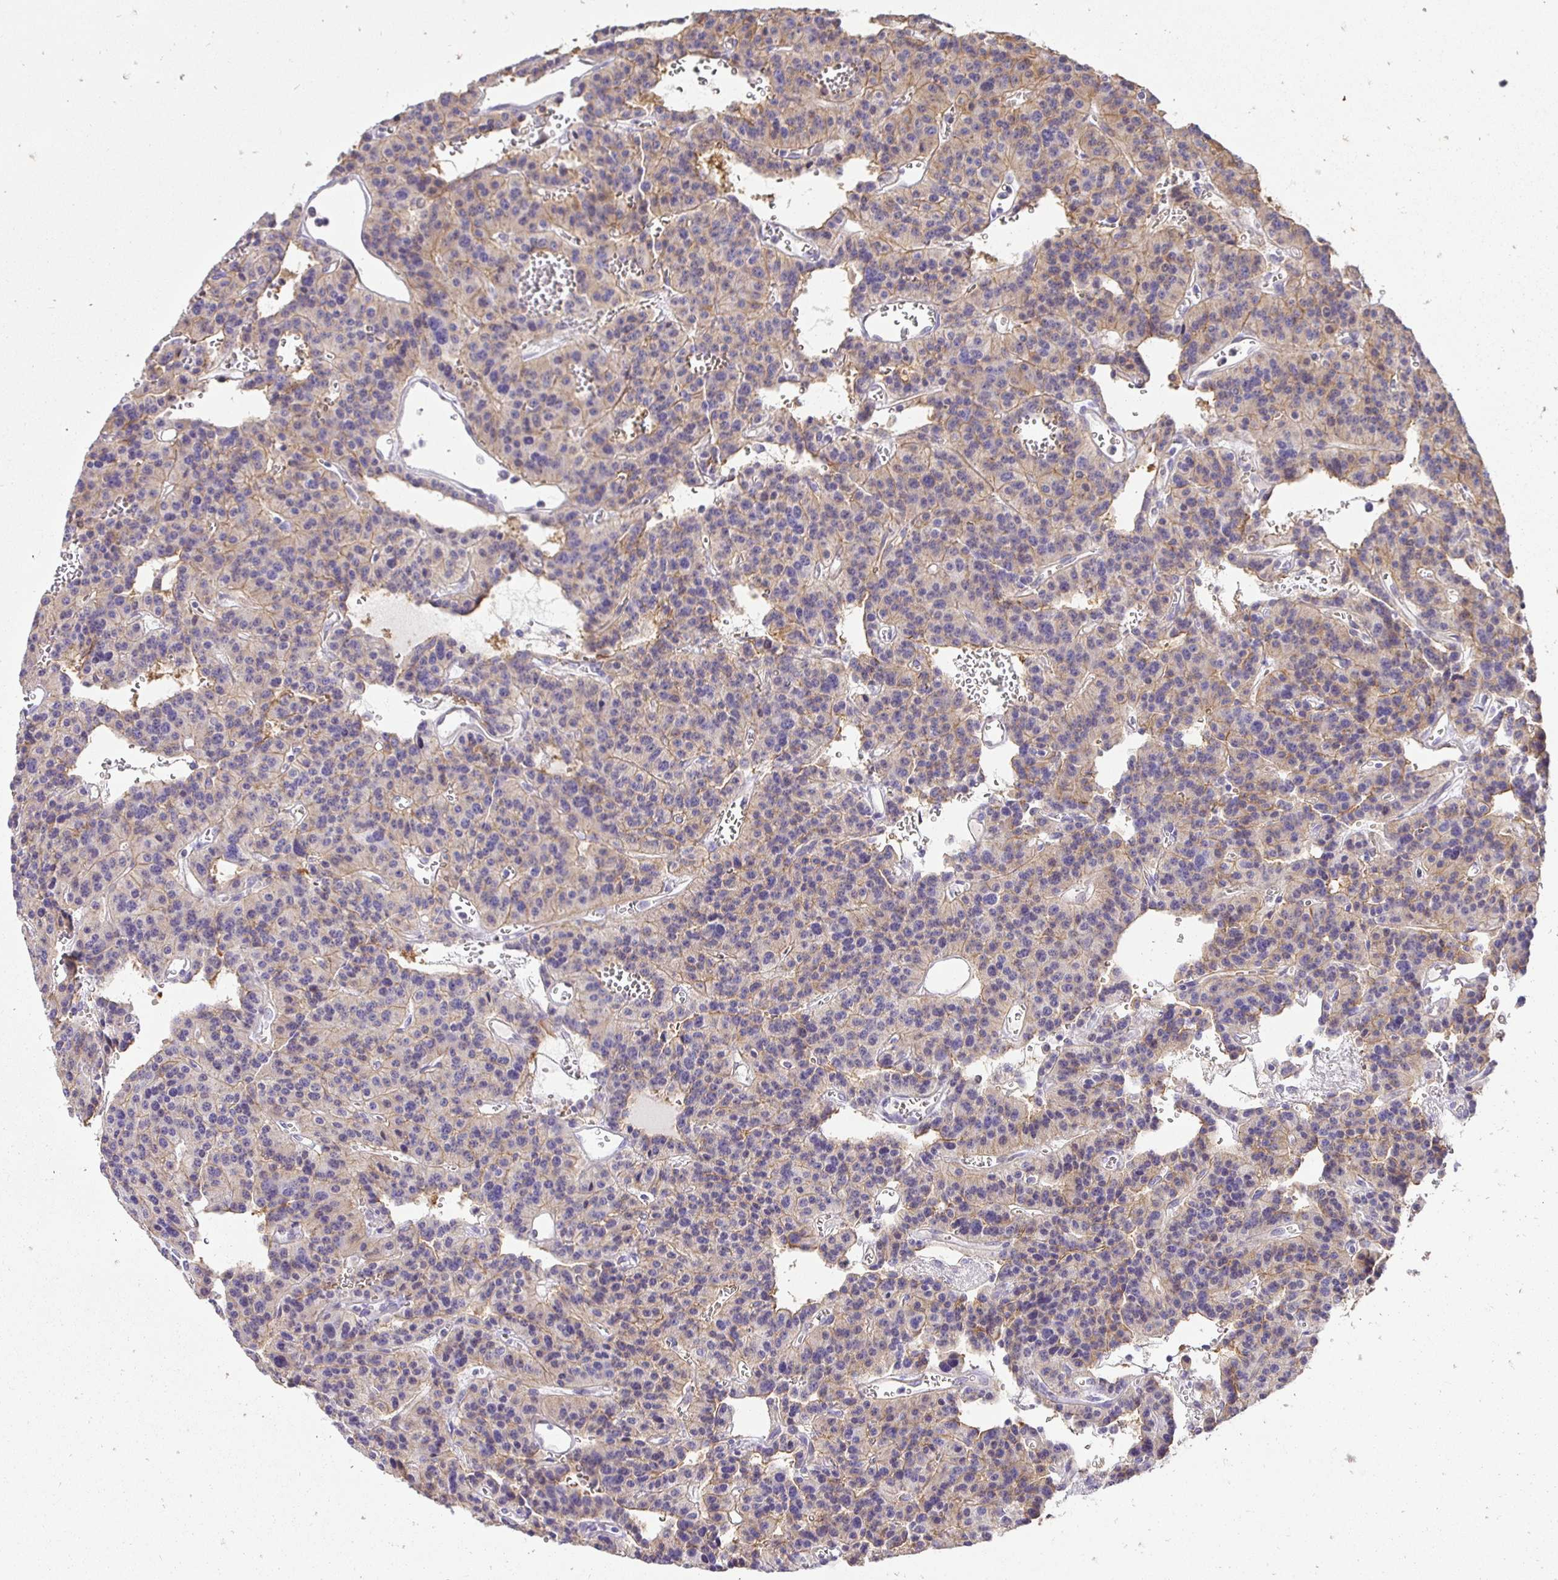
{"staining": {"intensity": "weak", "quantity": "<25%", "location": "cytoplasmic/membranous"}, "tissue": "carcinoid", "cell_type": "Tumor cells", "image_type": "cancer", "snomed": [{"axis": "morphology", "description": "Carcinoid, malignant, NOS"}, {"axis": "topography", "description": "Lung"}], "caption": "This histopathology image is of carcinoid stained with immunohistochemistry to label a protein in brown with the nuclei are counter-stained blue. There is no expression in tumor cells.", "gene": "SLC9A1", "patient": {"sex": "female", "age": 71}}